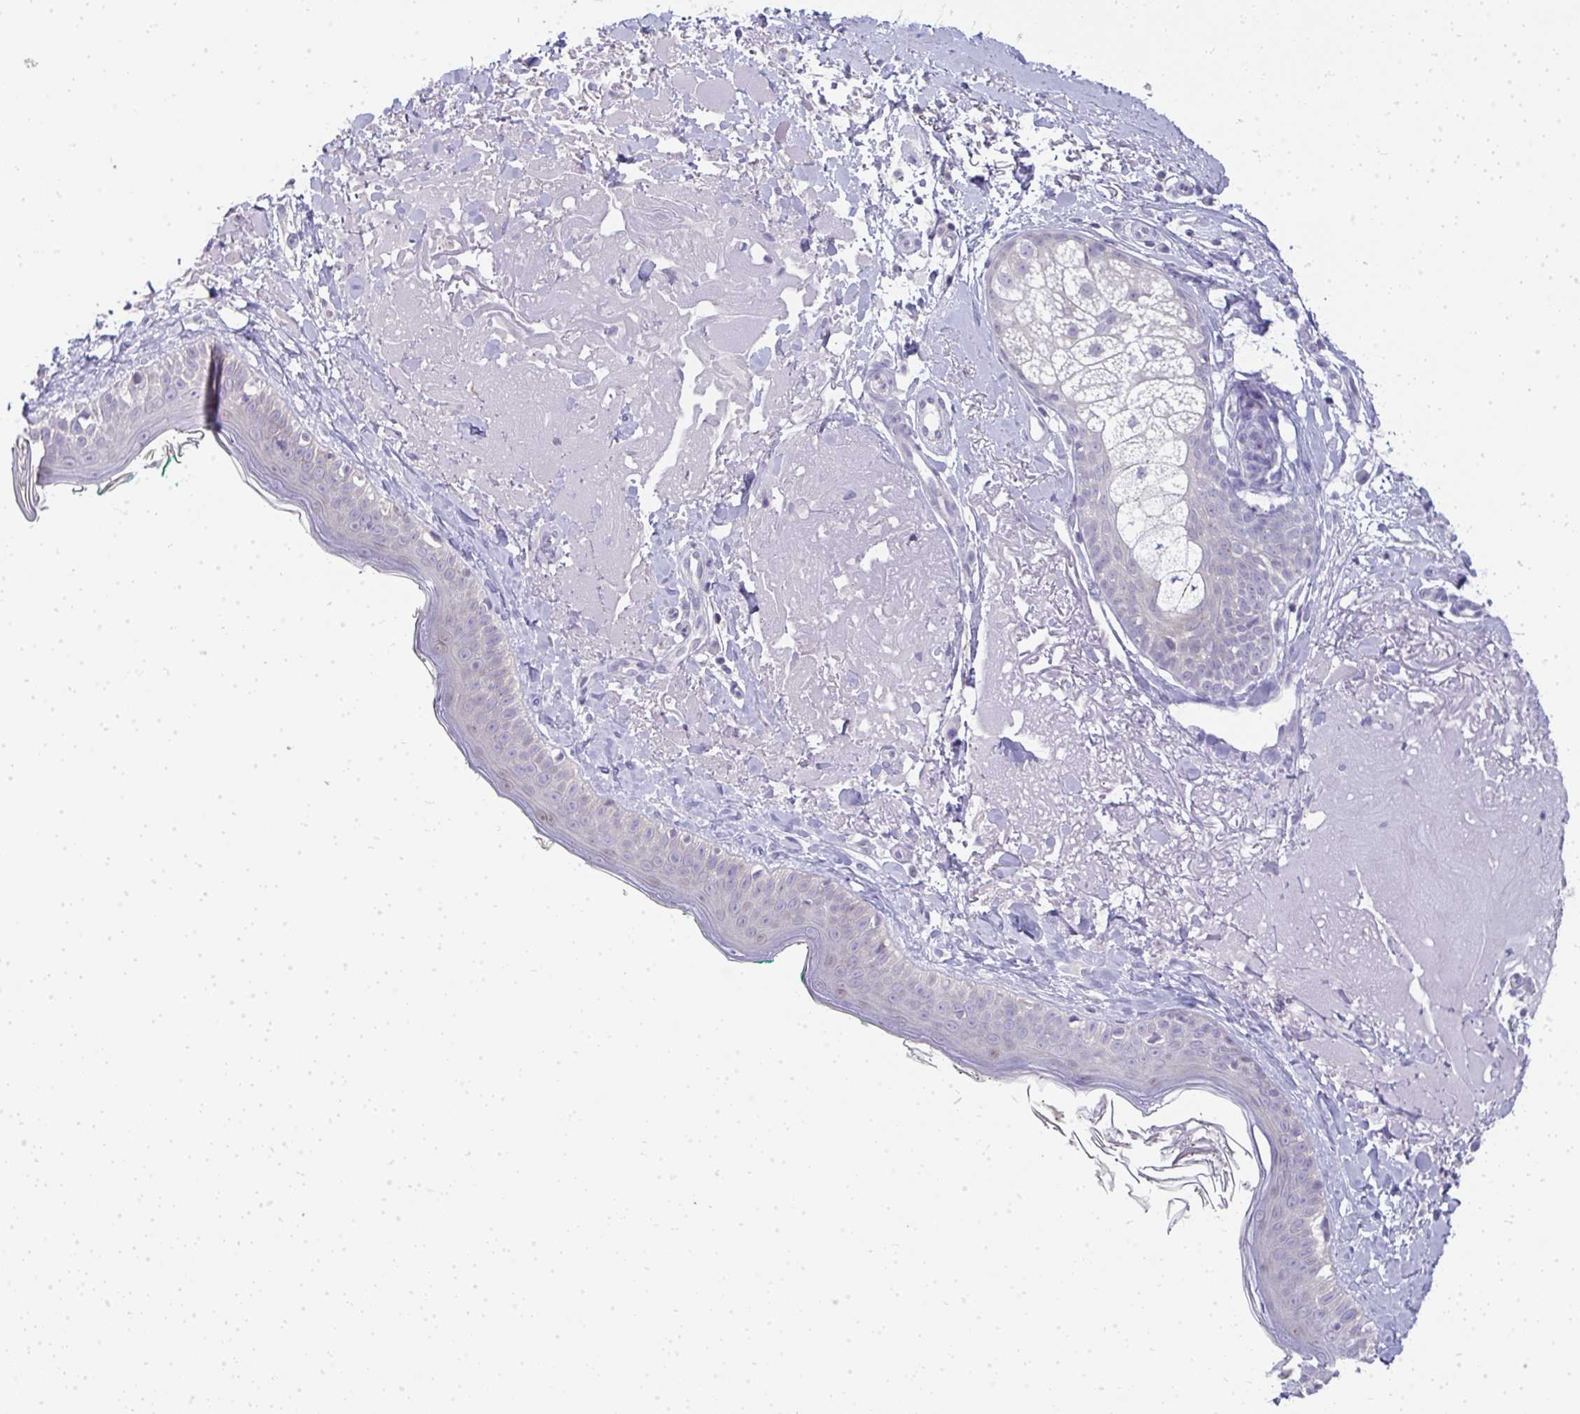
{"staining": {"intensity": "negative", "quantity": "none", "location": "none"}, "tissue": "skin", "cell_type": "Fibroblasts", "image_type": "normal", "snomed": [{"axis": "morphology", "description": "Normal tissue, NOS"}, {"axis": "topography", "description": "Skin"}], "caption": "The histopathology image reveals no significant positivity in fibroblasts of skin. Brightfield microscopy of IHC stained with DAB (brown) and hematoxylin (blue), captured at high magnification.", "gene": "VPS4B", "patient": {"sex": "male", "age": 73}}